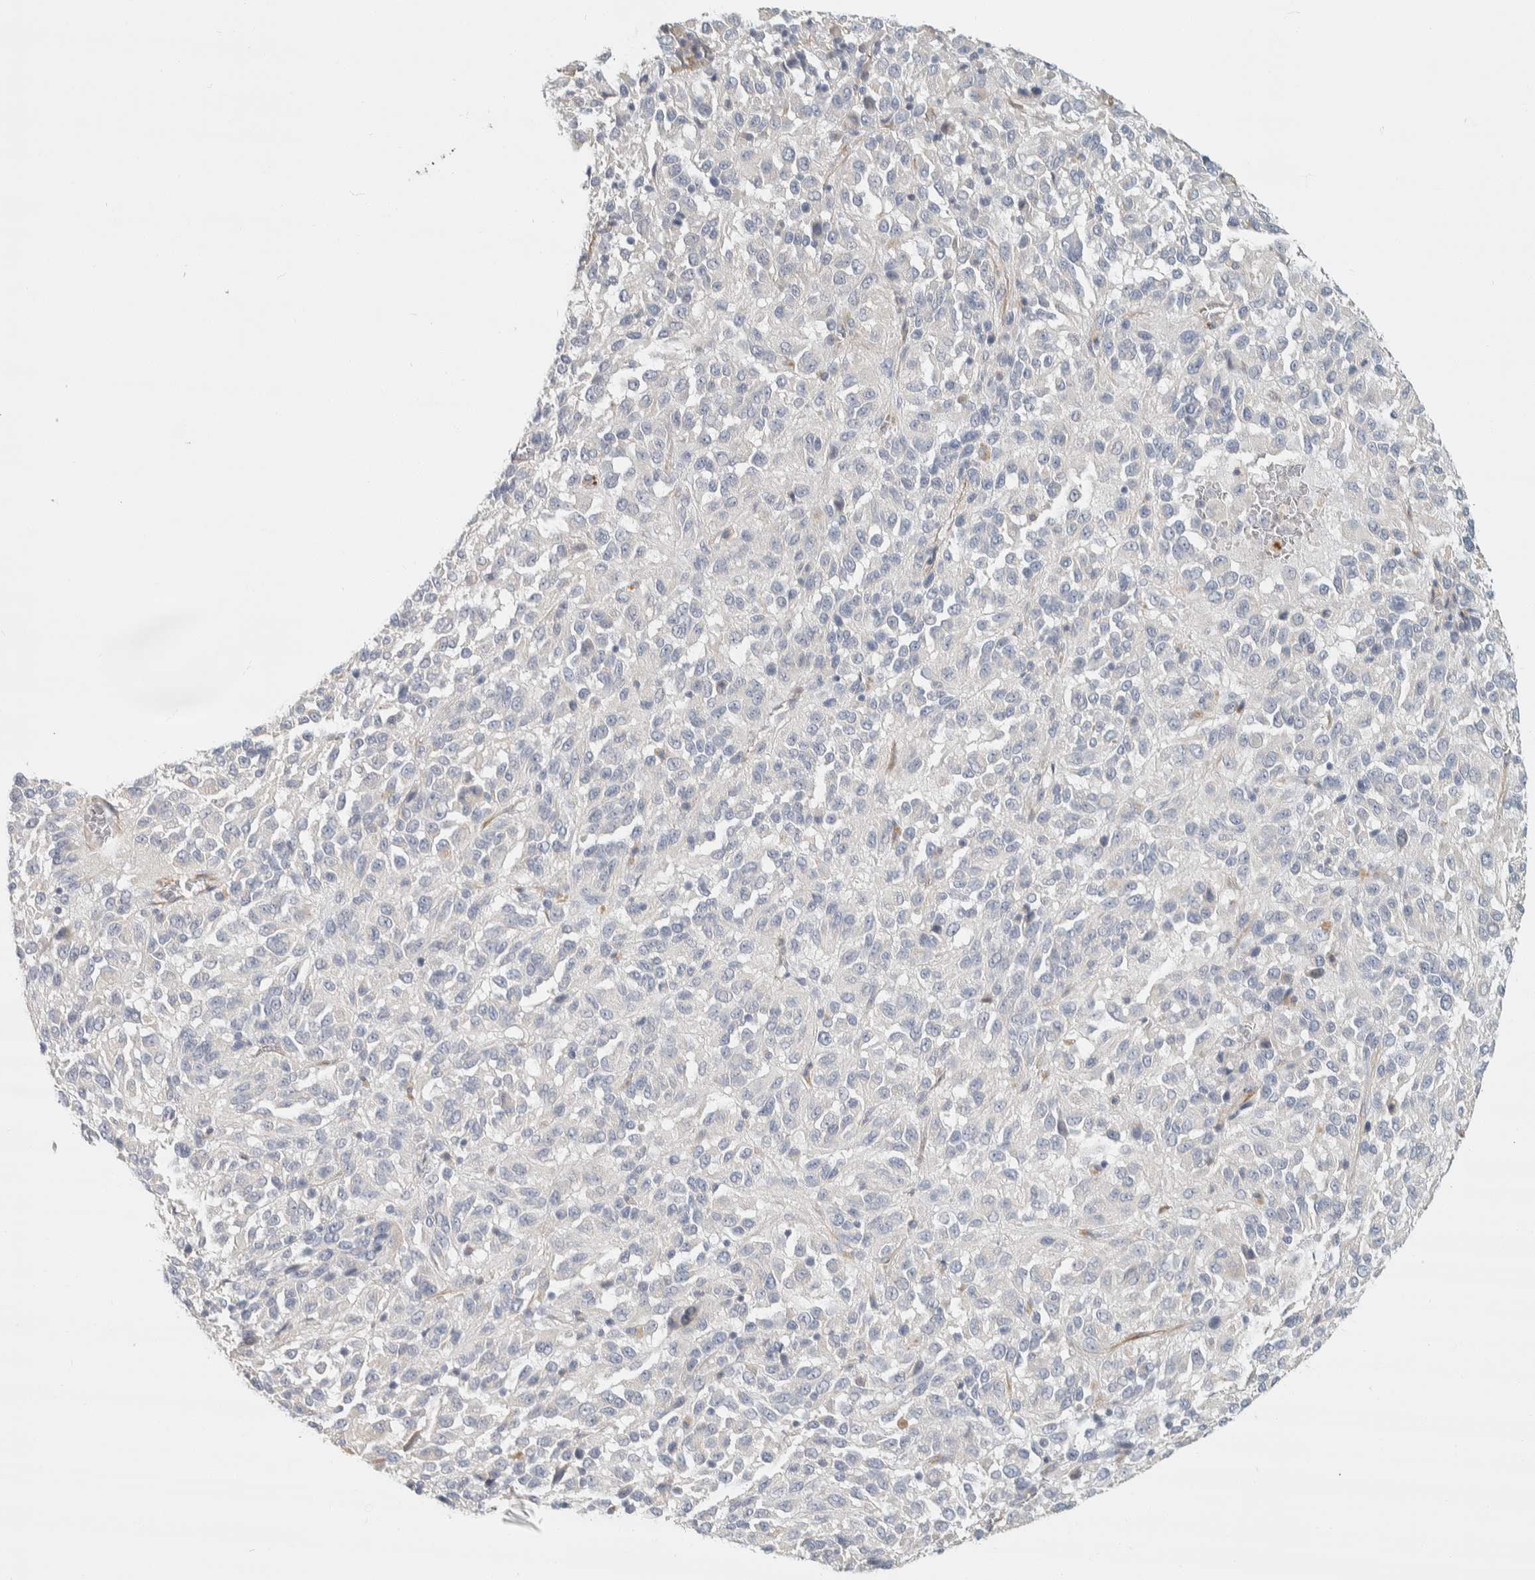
{"staining": {"intensity": "negative", "quantity": "none", "location": "none"}, "tissue": "melanoma", "cell_type": "Tumor cells", "image_type": "cancer", "snomed": [{"axis": "morphology", "description": "Malignant melanoma, Metastatic site"}, {"axis": "topography", "description": "Lung"}], "caption": "A high-resolution image shows IHC staining of malignant melanoma (metastatic site), which reveals no significant positivity in tumor cells.", "gene": "CDR2", "patient": {"sex": "male", "age": 64}}